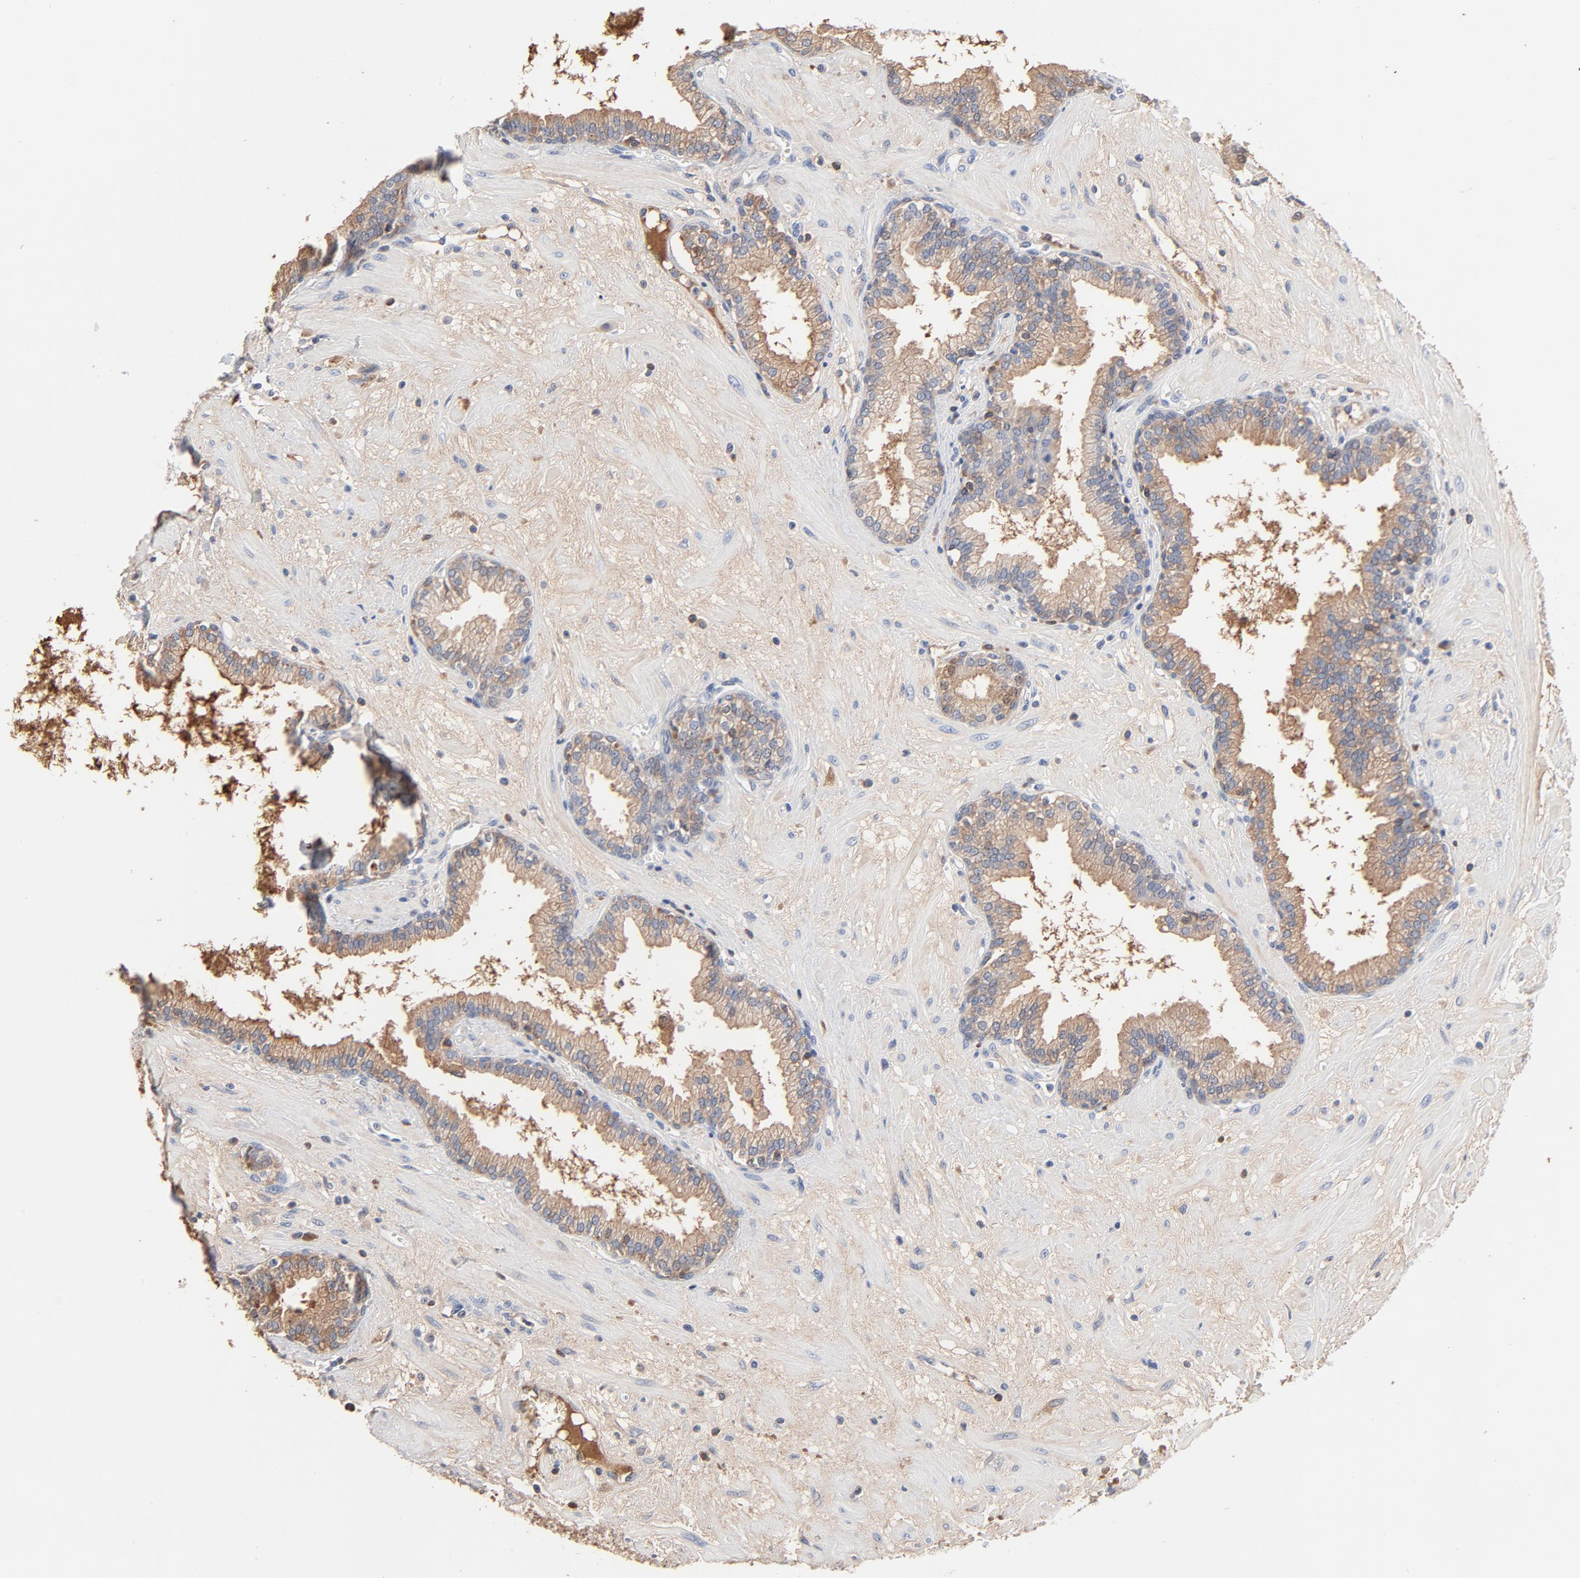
{"staining": {"intensity": "weak", "quantity": ">75%", "location": "cytoplasmic/membranous"}, "tissue": "prostate", "cell_type": "Glandular cells", "image_type": "normal", "snomed": [{"axis": "morphology", "description": "Normal tissue, NOS"}, {"axis": "topography", "description": "Prostate"}], "caption": "A high-resolution image shows IHC staining of normal prostate, which displays weak cytoplasmic/membranous expression in about >75% of glandular cells. (IHC, brightfield microscopy, high magnification).", "gene": "SERPINA4", "patient": {"sex": "male", "age": 64}}